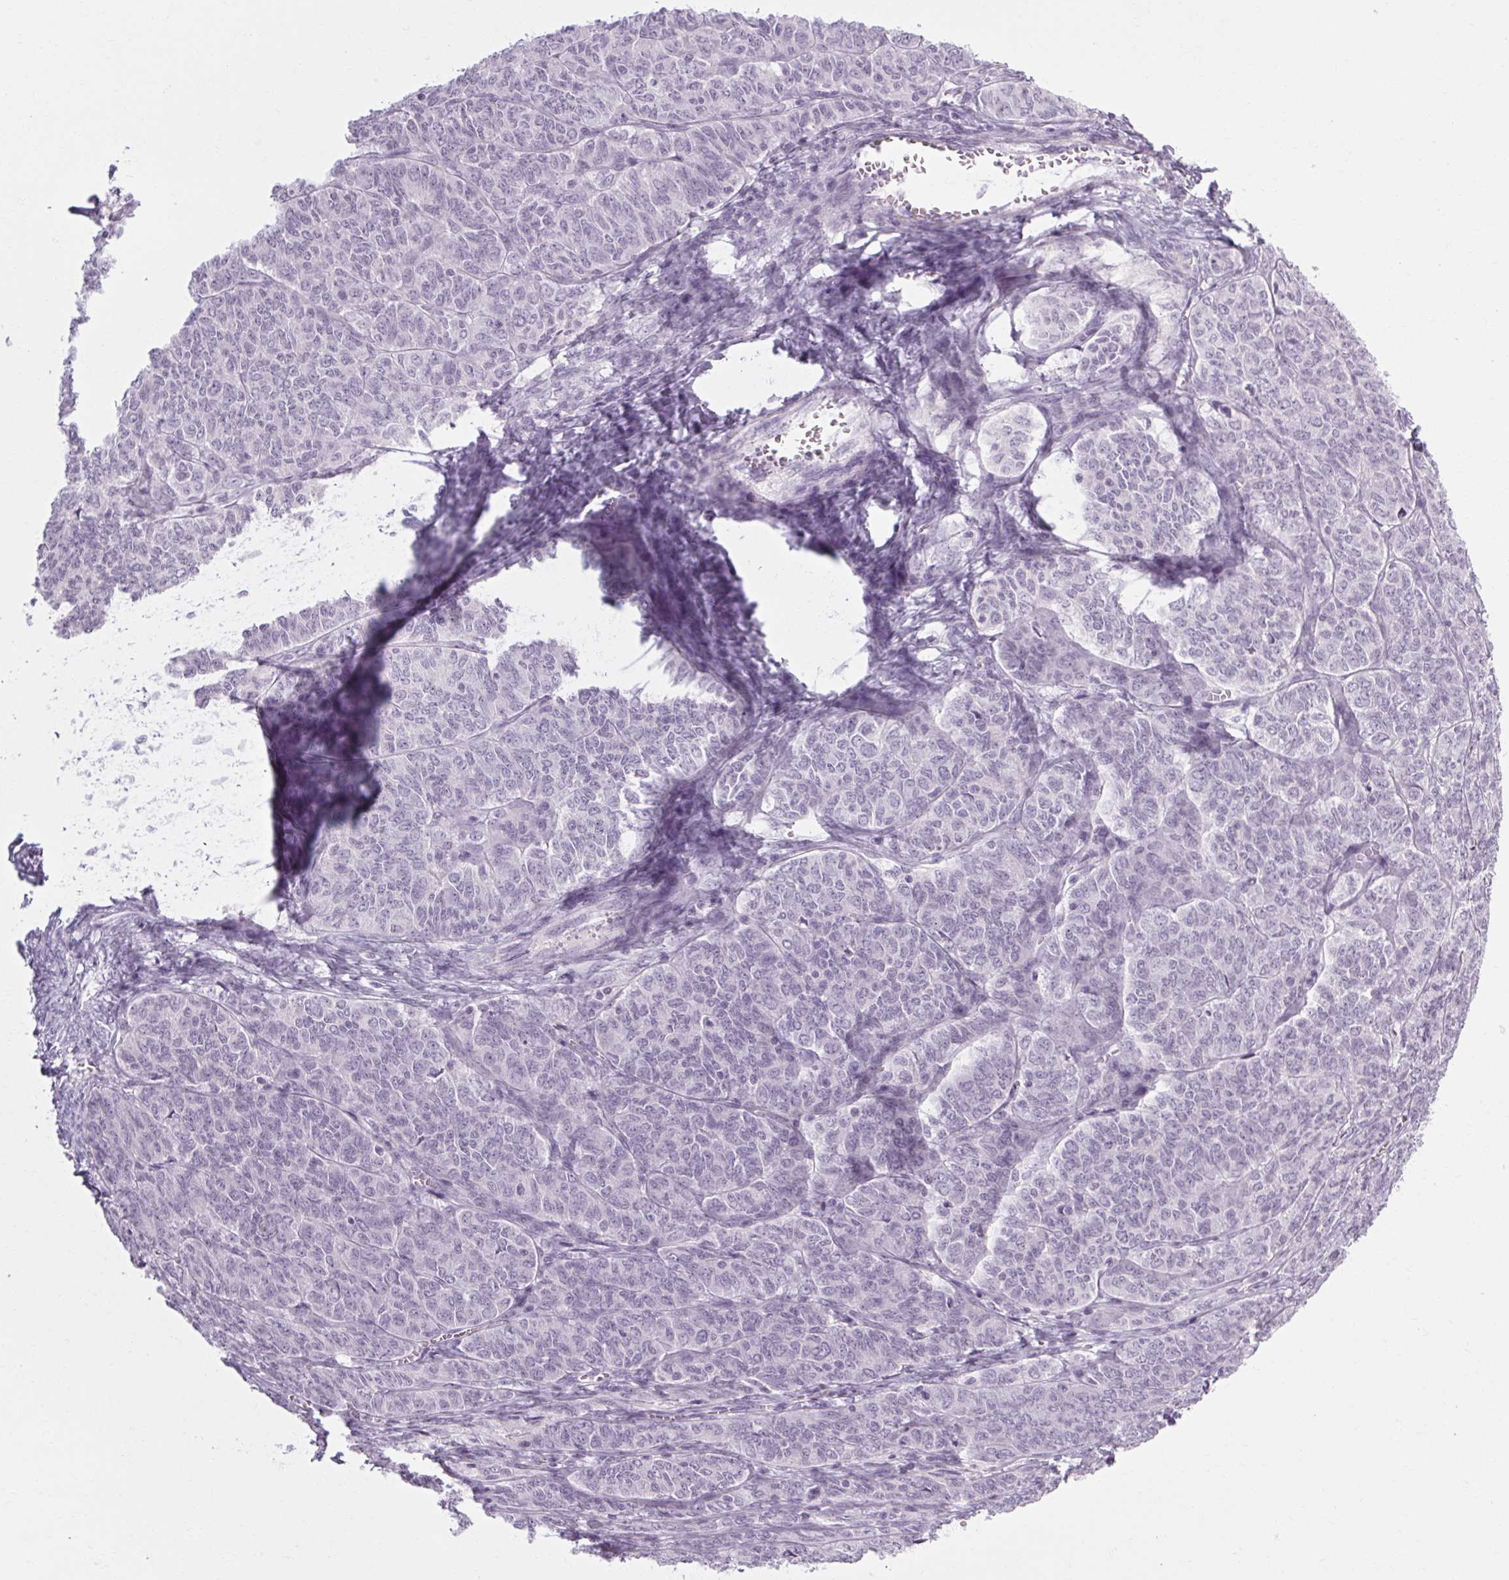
{"staining": {"intensity": "negative", "quantity": "none", "location": "none"}, "tissue": "ovarian cancer", "cell_type": "Tumor cells", "image_type": "cancer", "snomed": [{"axis": "morphology", "description": "Carcinoma, endometroid"}, {"axis": "topography", "description": "Ovary"}], "caption": "Immunohistochemistry image of neoplastic tissue: ovarian cancer stained with DAB (3,3'-diaminobenzidine) shows no significant protein staining in tumor cells.", "gene": "POMC", "patient": {"sex": "female", "age": 80}}